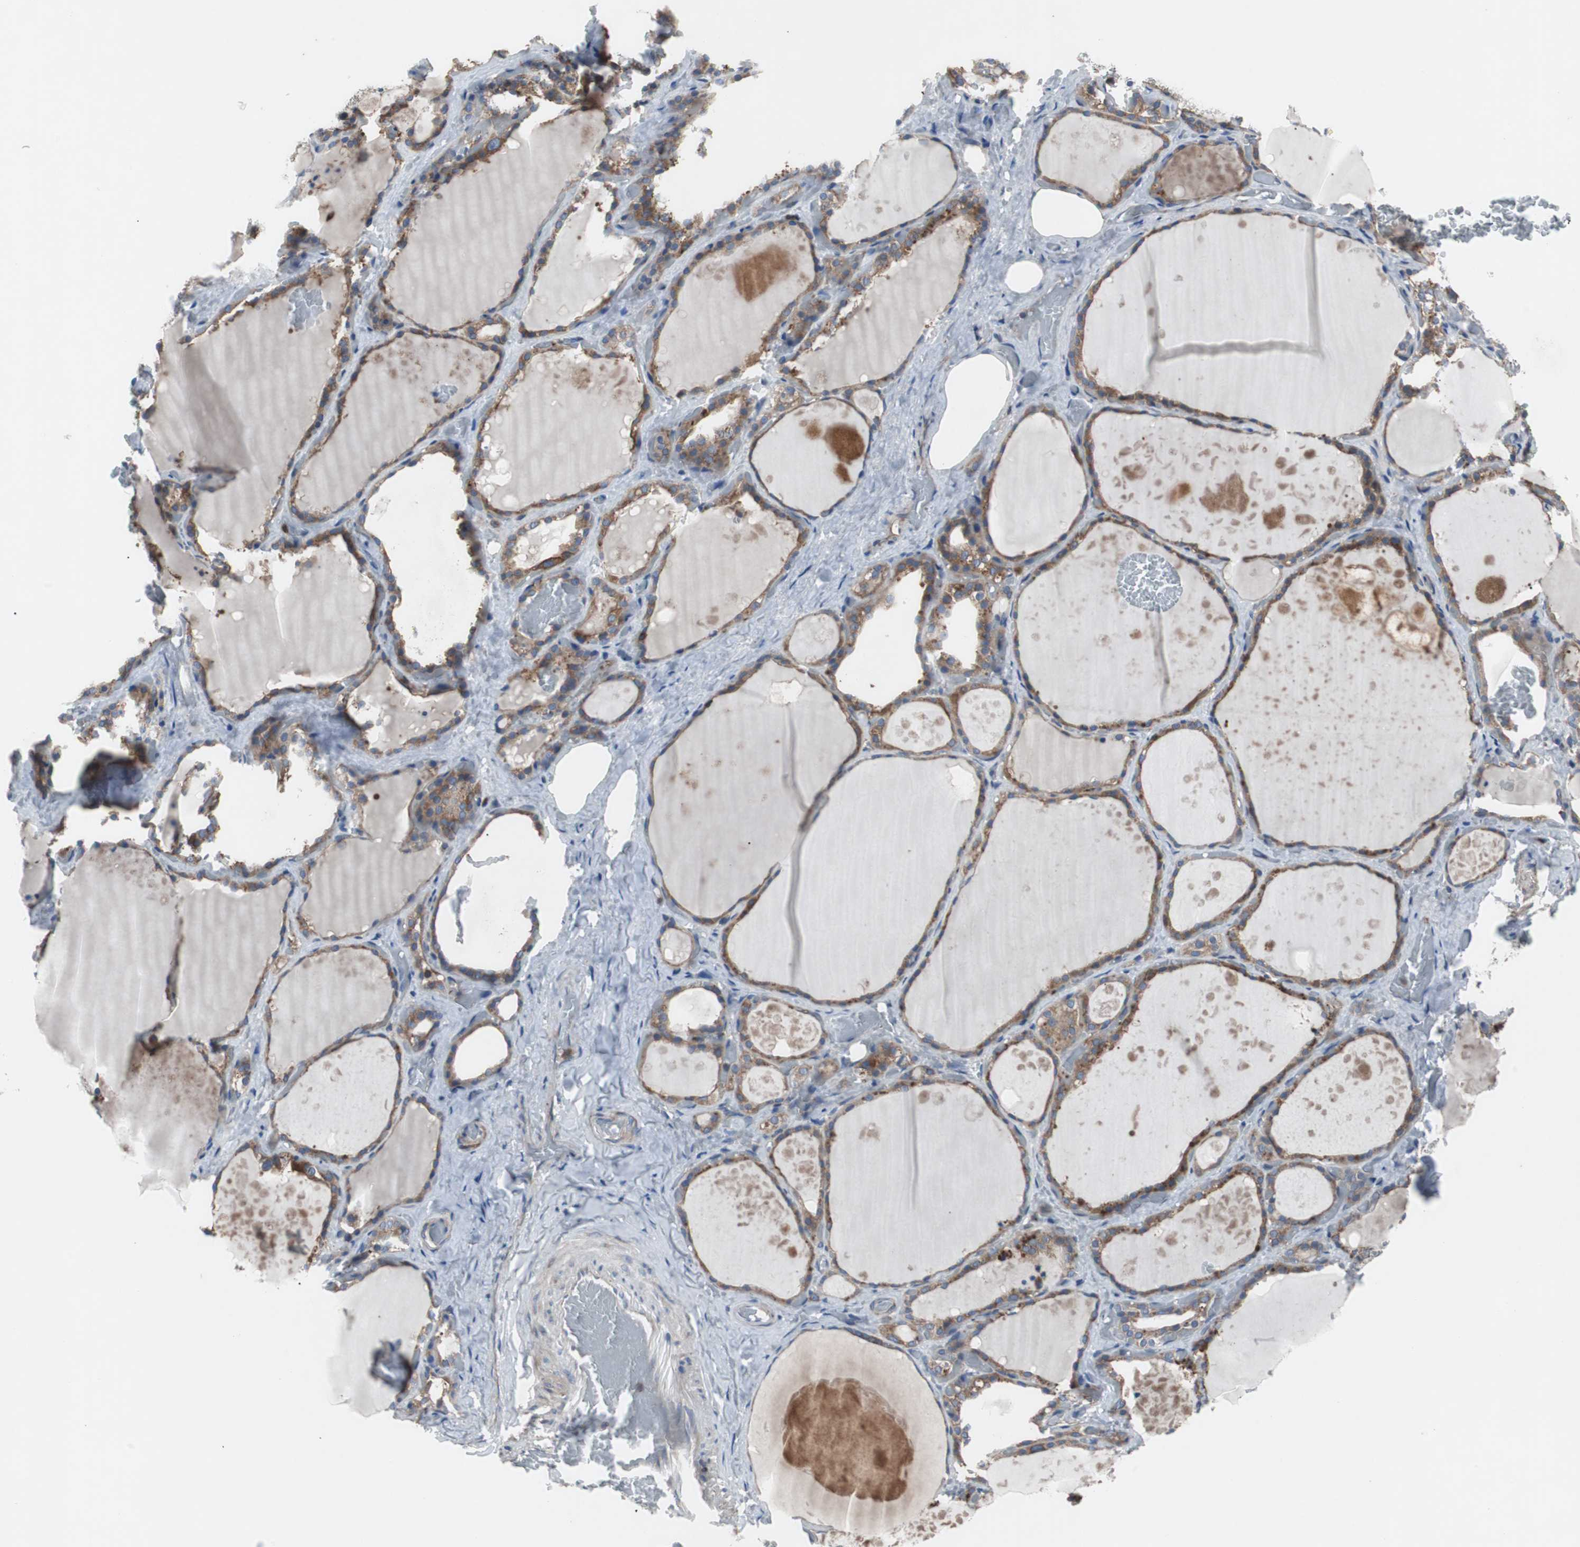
{"staining": {"intensity": "moderate", "quantity": ">75%", "location": "cytoplasmic/membranous"}, "tissue": "thyroid gland", "cell_type": "Glandular cells", "image_type": "normal", "snomed": [{"axis": "morphology", "description": "Normal tissue, NOS"}, {"axis": "topography", "description": "Thyroid gland"}], "caption": "Immunohistochemistry micrograph of unremarkable thyroid gland stained for a protein (brown), which reveals medium levels of moderate cytoplasmic/membranous expression in approximately >75% of glandular cells.", "gene": "GYS1", "patient": {"sex": "male", "age": 61}}